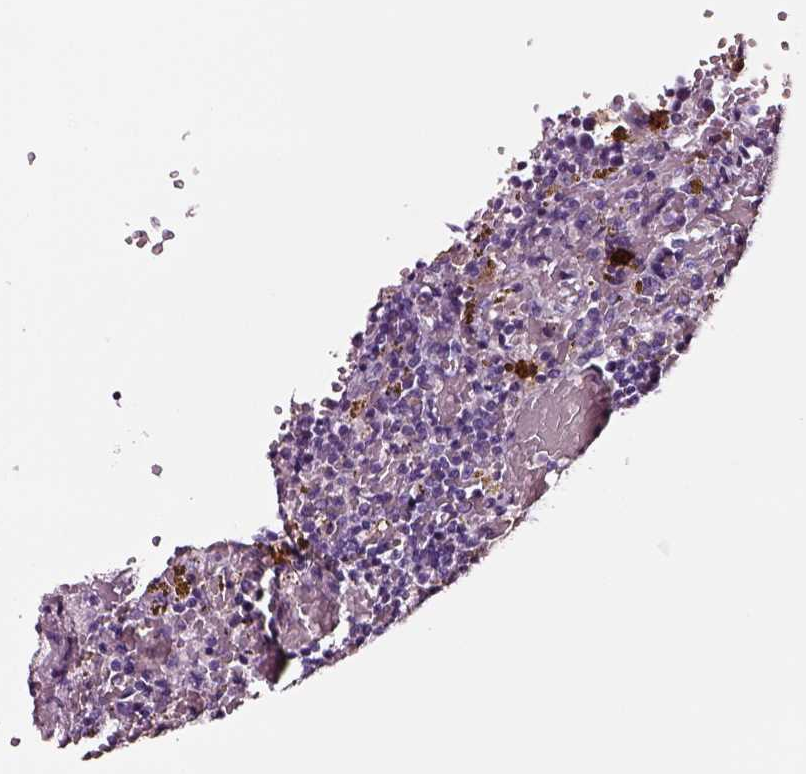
{"staining": {"intensity": "negative", "quantity": "none", "location": "none"}, "tissue": "lymphoma", "cell_type": "Tumor cells", "image_type": "cancer", "snomed": [{"axis": "morphology", "description": "Malignant lymphoma, non-Hodgkin's type, Low grade"}, {"axis": "topography", "description": "Spleen"}], "caption": "Immunohistochemistry (IHC) histopathology image of human lymphoma stained for a protein (brown), which shows no staining in tumor cells.", "gene": "DPEP1", "patient": {"sex": "female", "age": 65}}